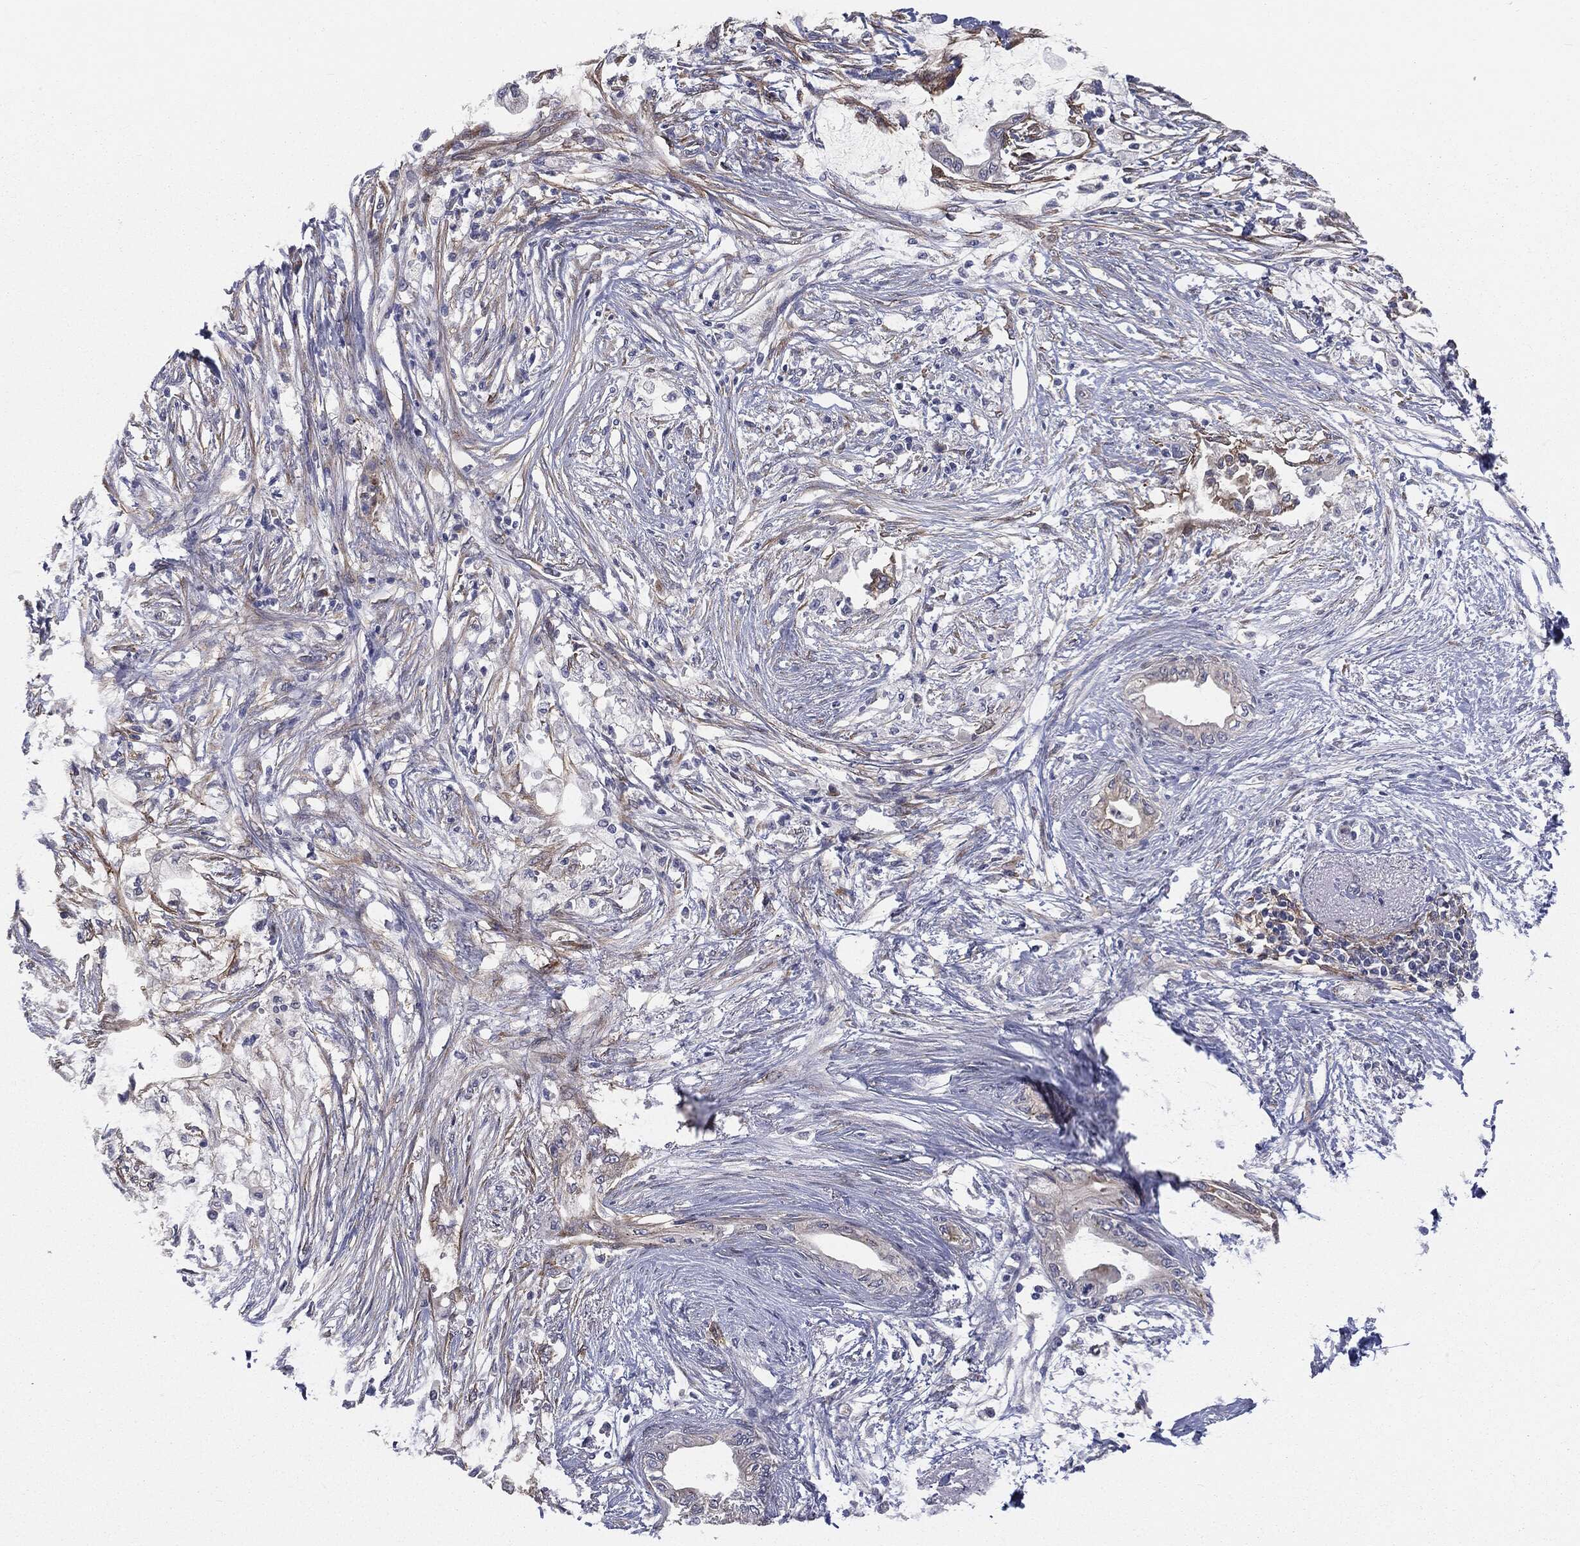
{"staining": {"intensity": "negative", "quantity": "none", "location": "none"}, "tissue": "pancreatic cancer", "cell_type": "Tumor cells", "image_type": "cancer", "snomed": [{"axis": "morphology", "description": "Normal tissue, NOS"}, {"axis": "morphology", "description": "Adenocarcinoma, NOS"}, {"axis": "topography", "description": "Pancreas"}, {"axis": "topography", "description": "Duodenum"}], "caption": "Immunohistochemistry (IHC) image of neoplastic tissue: human pancreatic adenocarcinoma stained with DAB (3,3'-diaminobenzidine) reveals no significant protein positivity in tumor cells.", "gene": "KRT5", "patient": {"sex": "female", "age": 60}}